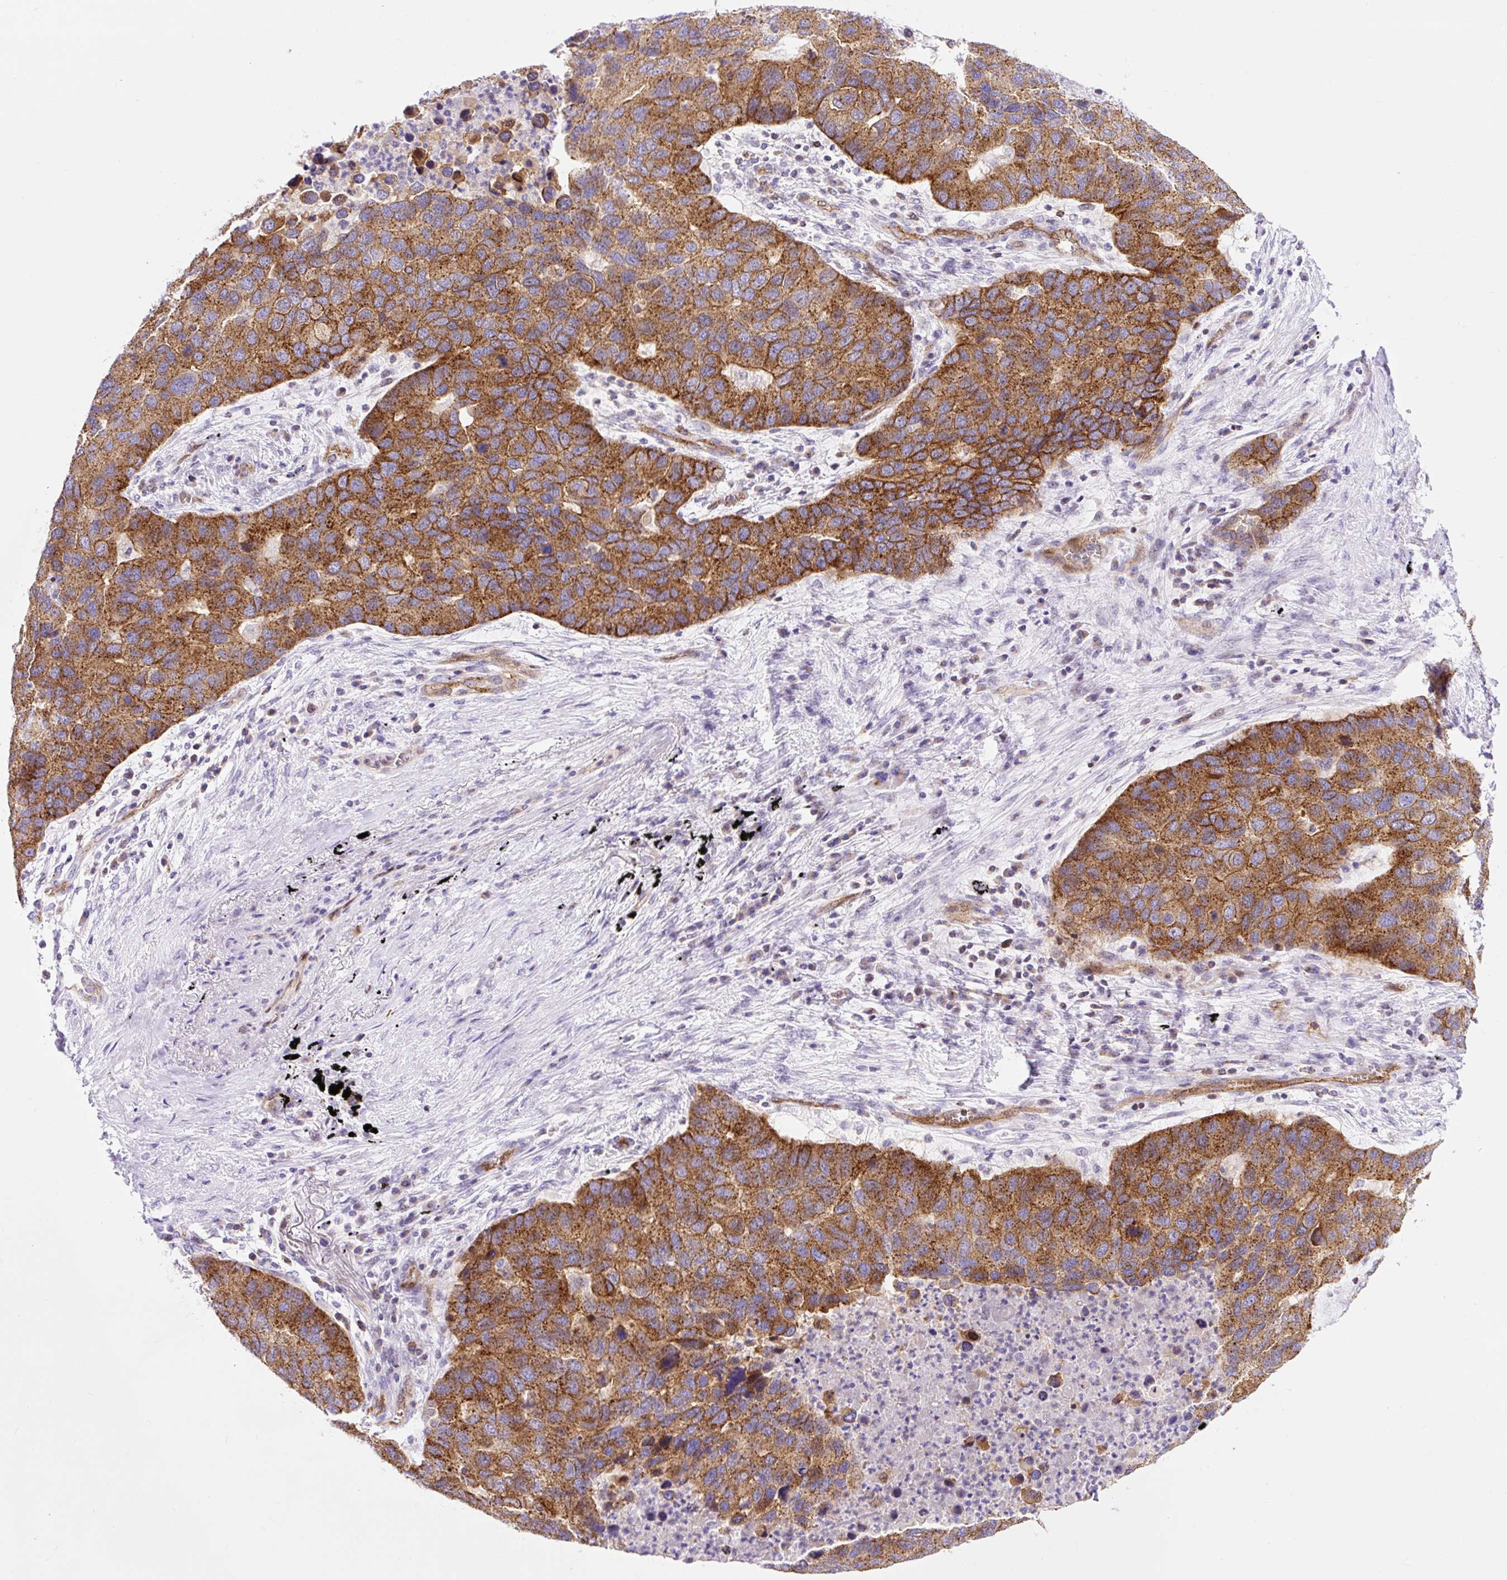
{"staining": {"intensity": "strong", "quantity": ">75%", "location": "cytoplasmic/membranous"}, "tissue": "lung cancer", "cell_type": "Tumor cells", "image_type": "cancer", "snomed": [{"axis": "morphology", "description": "Aneuploidy"}, {"axis": "morphology", "description": "Adenocarcinoma, NOS"}, {"axis": "topography", "description": "Lymph node"}, {"axis": "topography", "description": "Lung"}], "caption": "Human lung adenocarcinoma stained for a protein (brown) exhibits strong cytoplasmic/membranous positive expression in about >75% of tumor cells.", "gene": "HIP1R", "patient": {"sex": "female", "age": 74}}